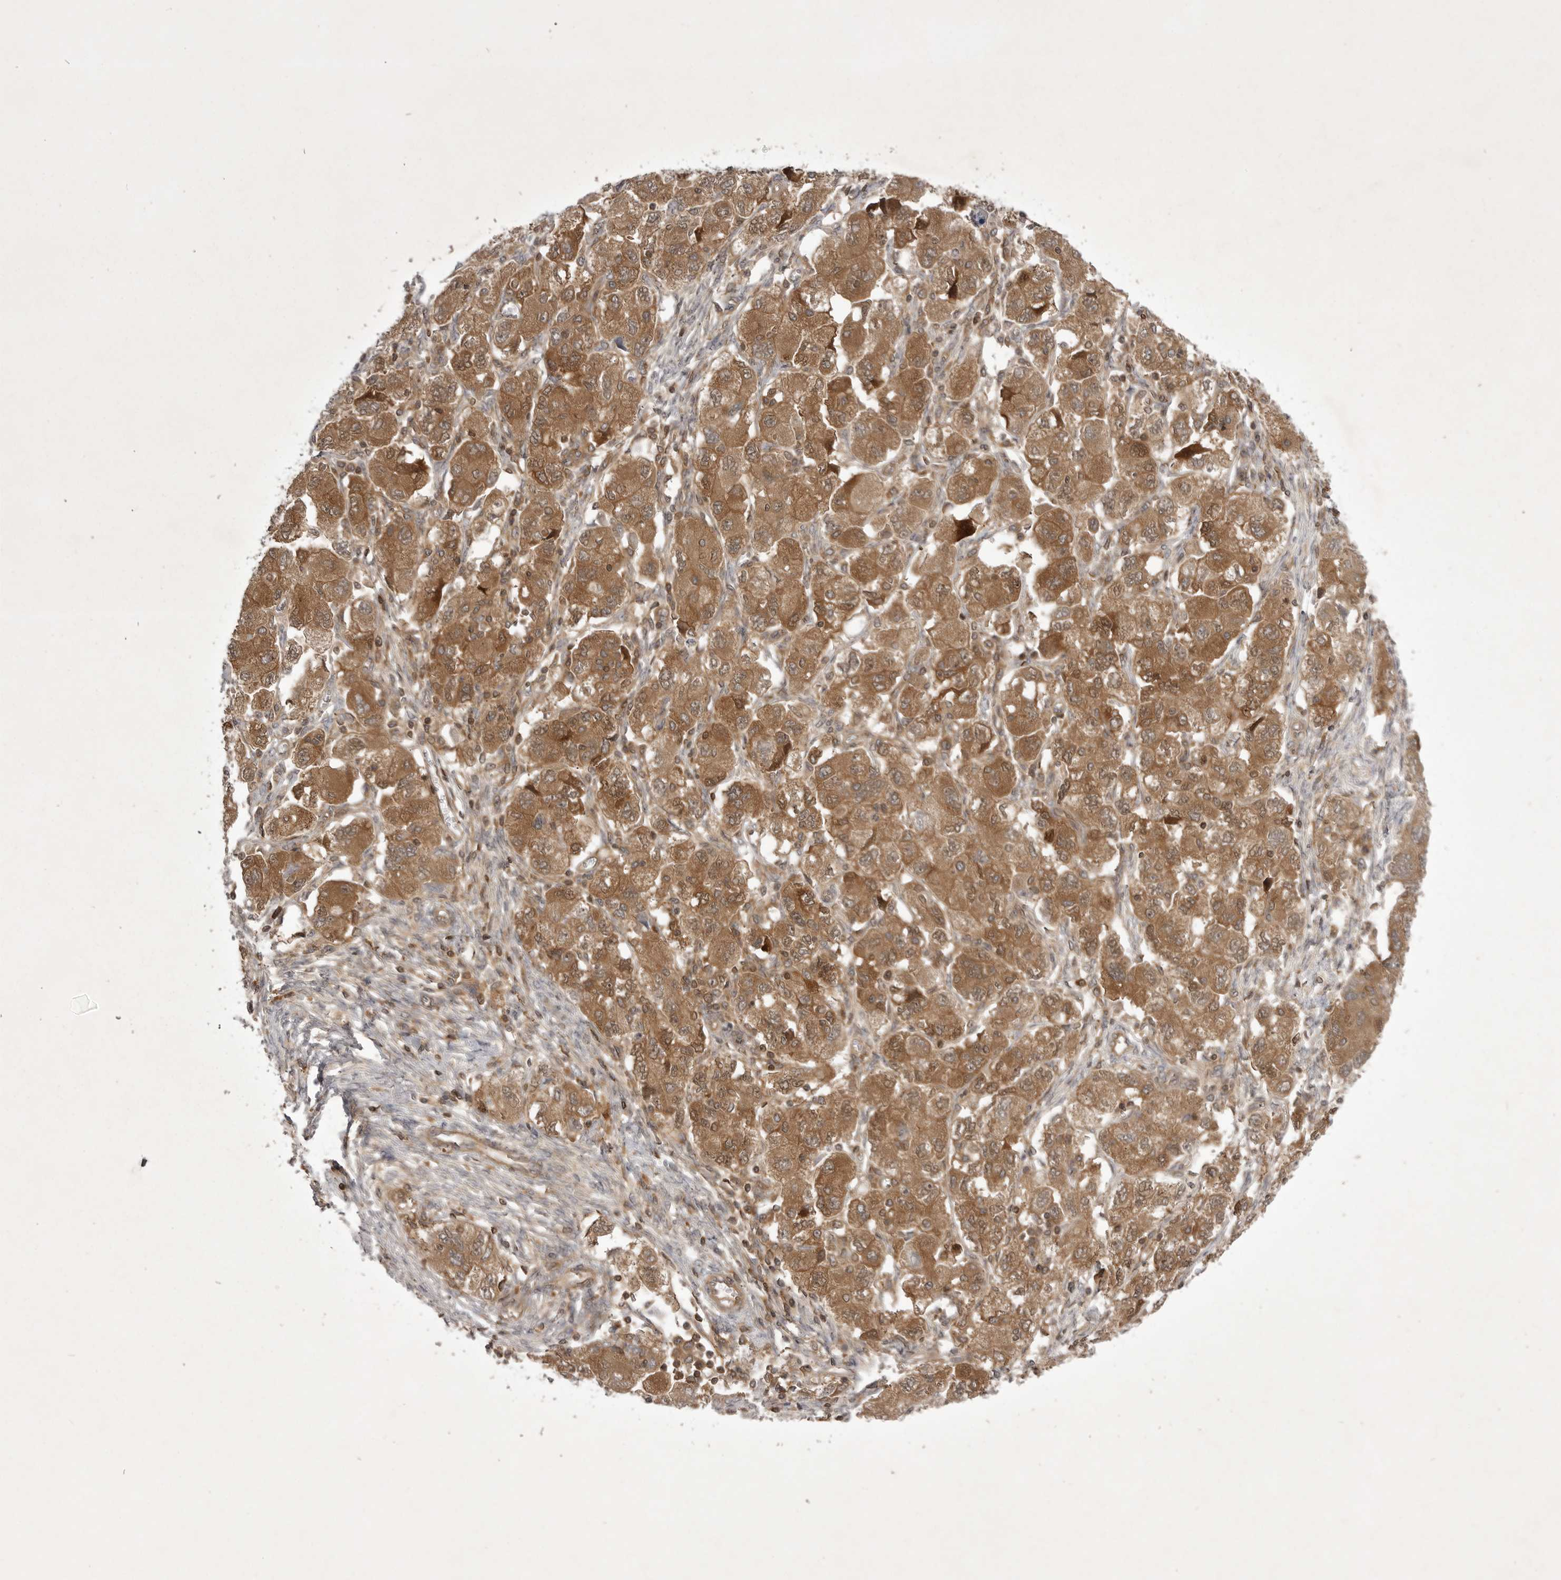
{"staining": {"intensity": "moderate", "quantity": ">75%", "location": "cytoplasmic/membranous"}, "tissue": "ovarian cancer", "cell_type": "Tumor cells", "image_type": "cancer", "snomed": [{"axis": "morphology", "description": "Carcinoma, NOS"}, {"axis": "morphology", "description": "Cystadenocarcinoma, serous, NOS"}, {"axis": "topography", "description": "Ovary"}], "caption": "Immunohistochemical staining of ovarian serous cystadenocarcinoma reveals medium levels of moderate cytoplasmic/membranous protein positivity in about >75% of tumor cells. (Stains: DAB (3,3'-diaminobenzidine) in brown, nuclei in blue, Microscopy: brightfield microscopy at high magnification).", "gene": "STK24", "patient": {"sex": "female", "age": 69}}